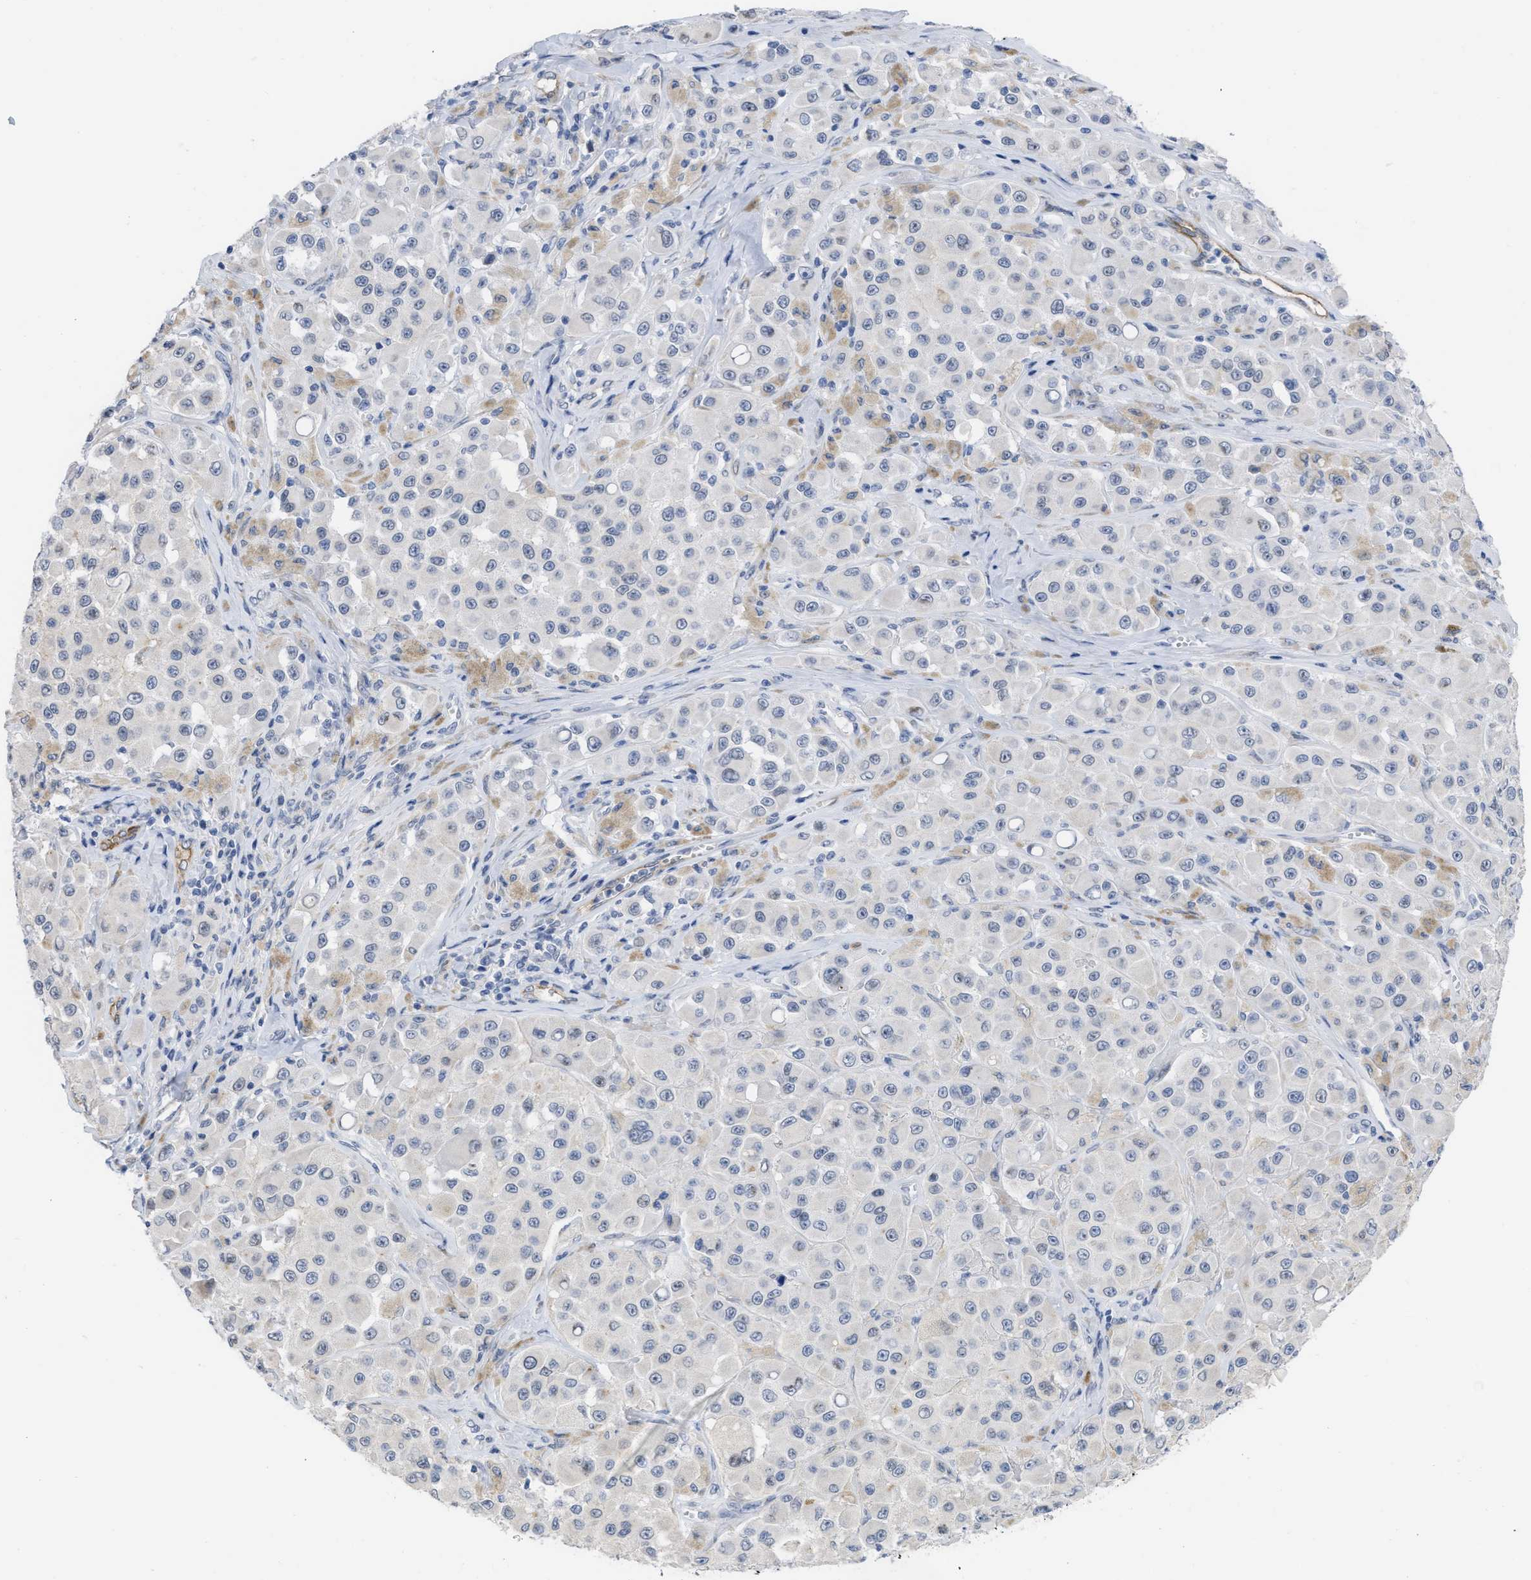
{"staining": {"intensity": "negative", "quantity": "none", "location": "none"}, "tissue": "melanoma", "cell_type": "Tumor cells", "image_type": "cancer", "snomed": [{"axis": "morphology", "description": "Malignant melanoma, NOS"}, {"axis": "topography", "description": "Skin"}], "caption": "This is an immunohistochemistry (IHC) micrograph of melanoma. There is no positivity in tumor cells.", "gene": "ACKR1", "patient": {"sex": "male", "age": 84}}